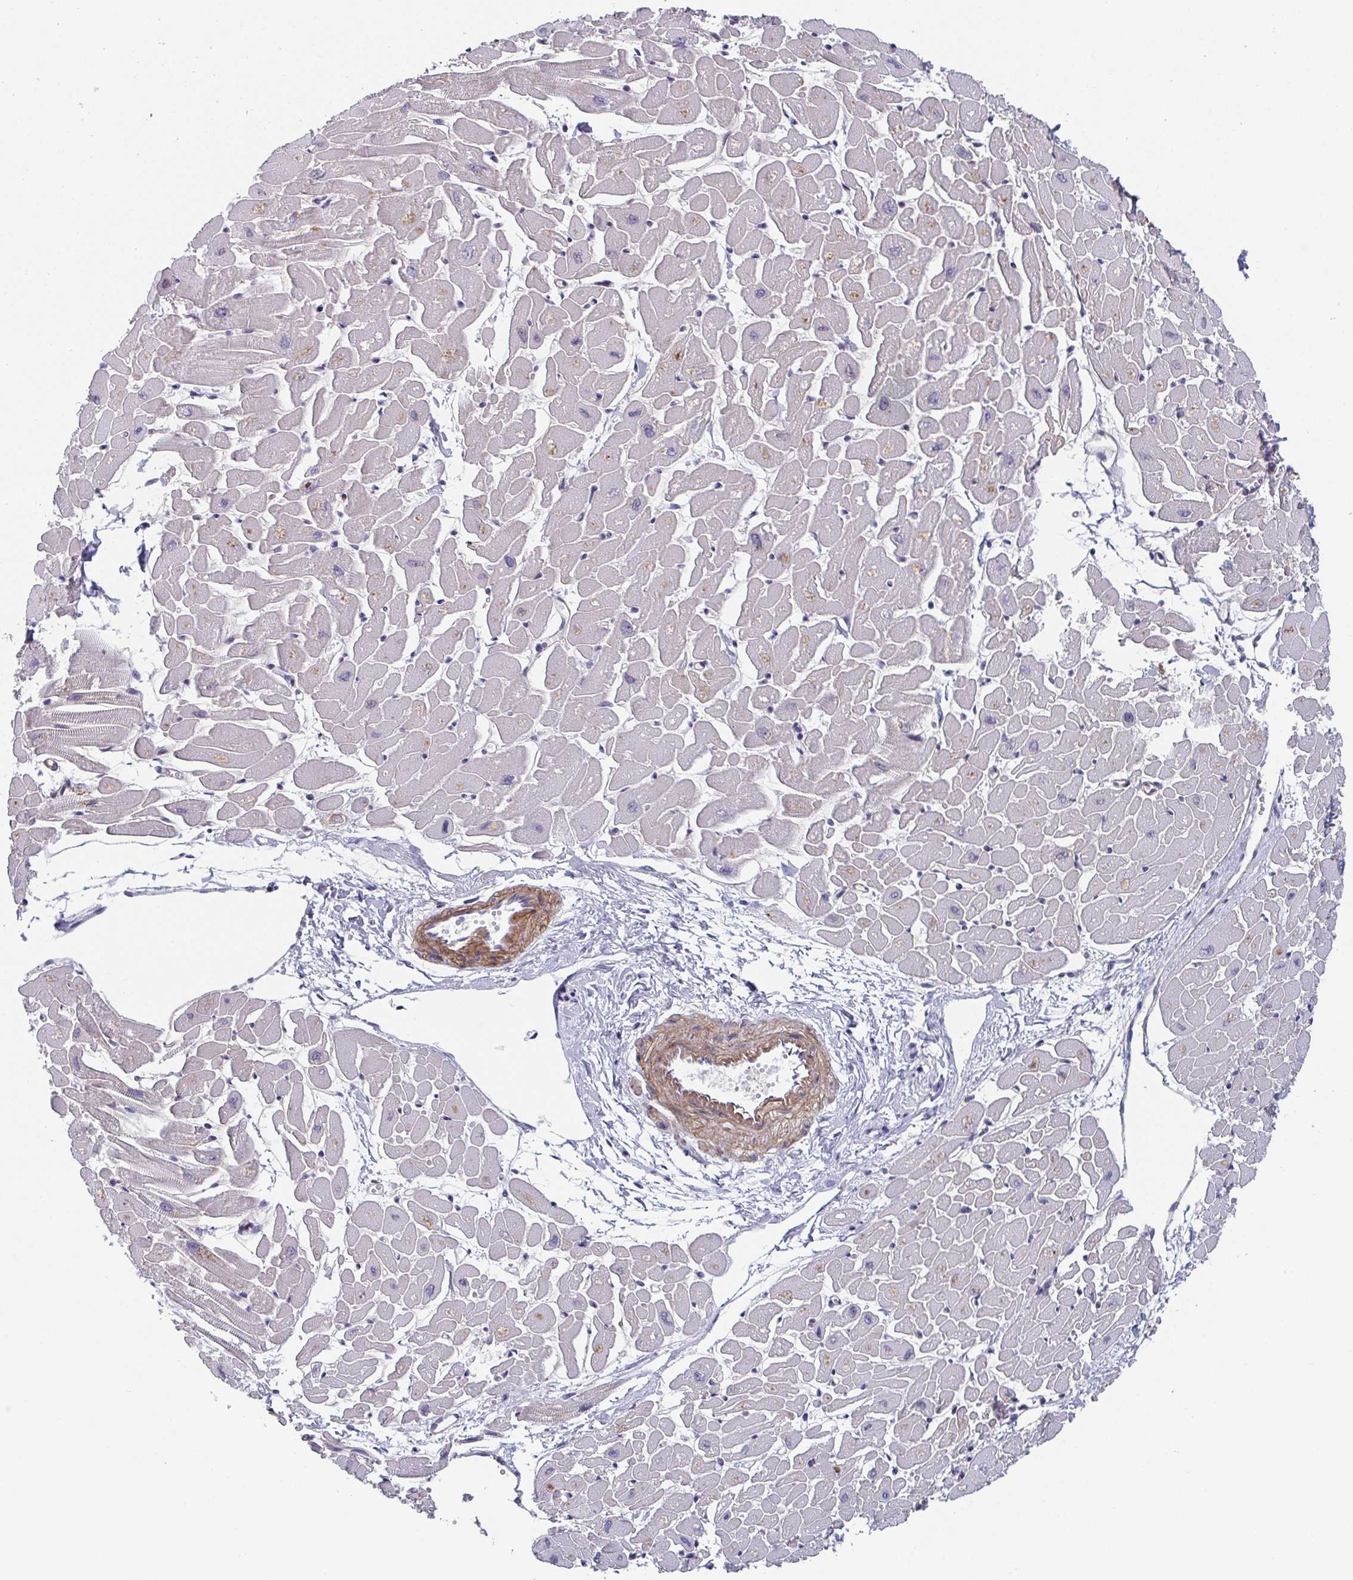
{"staining": {"intensity": "weak", "quantity": "25%-75%", "location": "cytoplasmic/membranous"}, "tissue": "heart muscle", "cell_type": "Cardiomyocytes", "image_type": "normal", "snomed": [{"axis": "morphology", "description": "Normal tissue, NOS"}, {"axis": "topography", "description": "Heart"}], "caption": "Immunohistochemistry of unremarkable human heart muscle demonstrates low levels of weak cytoplasmic/membranous expression in about 25%-75% of cardiomyocytes. (brown staining indicates protein expression, while blue staining denotes nuclei).", "gene": "EXOSC7", "patient": {"sex": "male", "age": 57}}